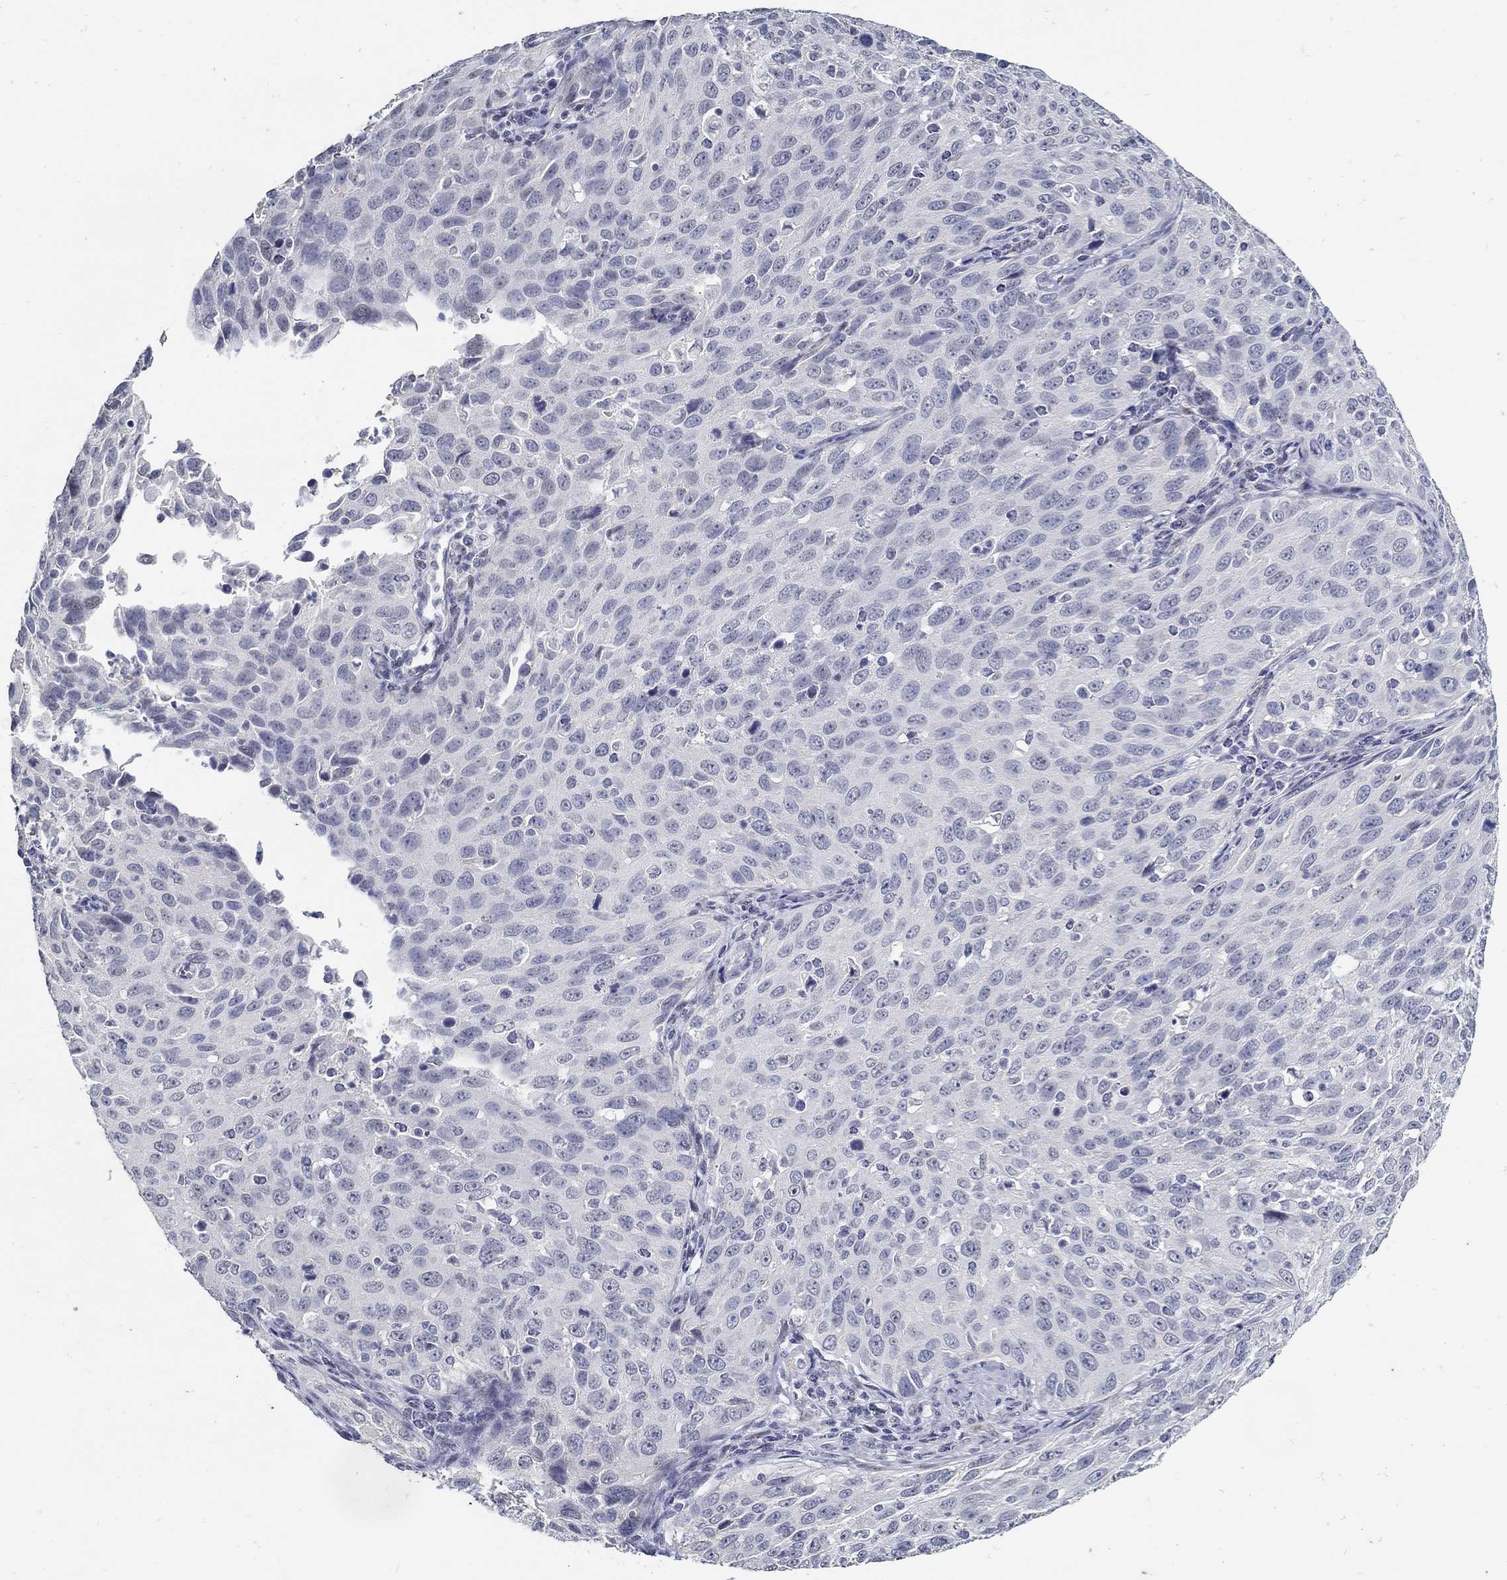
{"staining": {"intensity": "negative", "quantity": "none", "location": "none"}, "tissue": "cervical cancer", "cell_type": "Tumor cells", "image_type": "cancer", "snomed": [{"axis": "morphology", "description": "Squamous cell carcinoma, NOS"}, {"axis": "topography", "description": "Cervix"}], "caption": "Photomicrograph shows no protein staining in tumor cells of cervical squamous cell carcinoma tissue.", "gene": "USP29", "patient": {"sex": "female", "age": 26}}